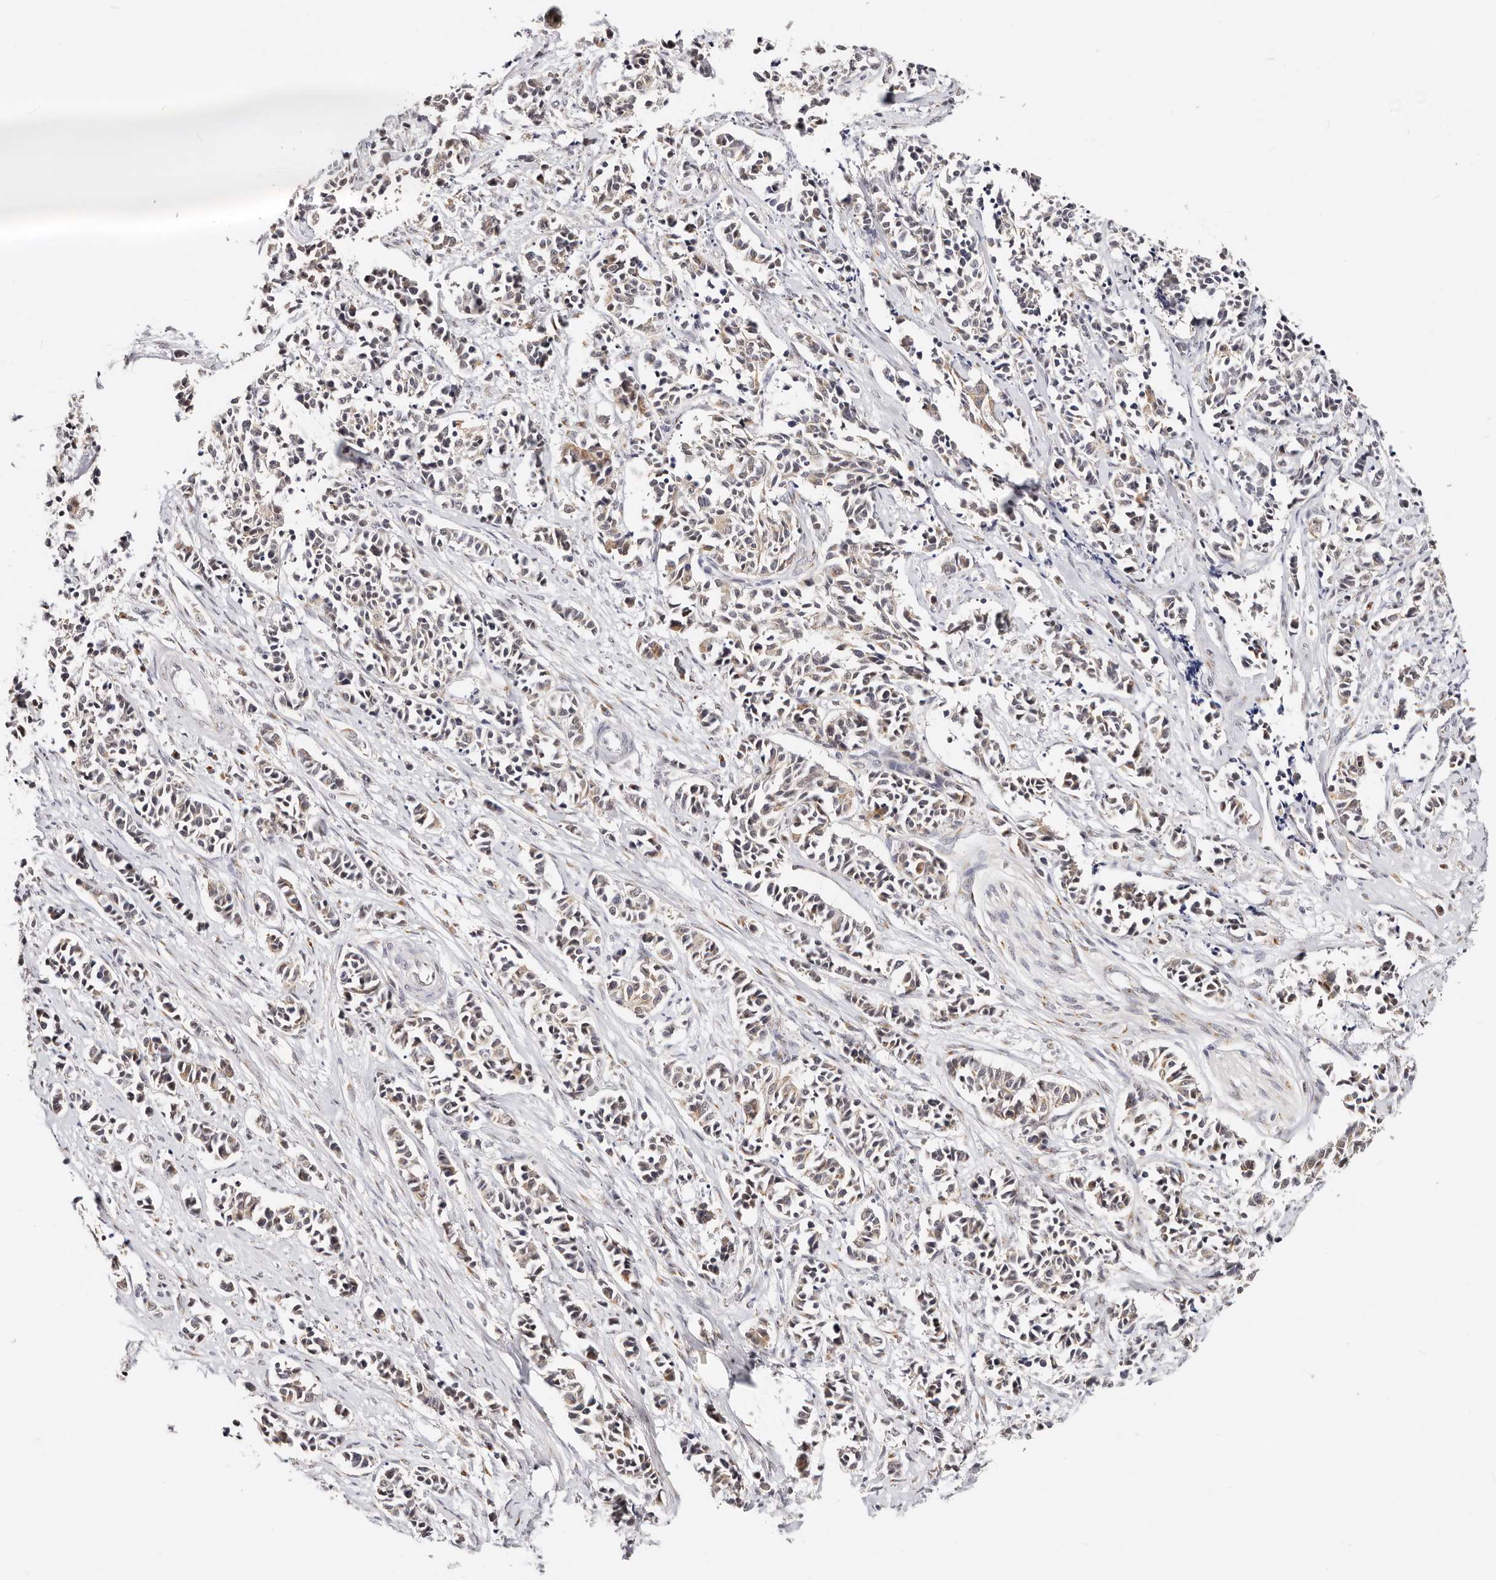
{"staining": {"intensity": "weak", "quantity": ">75%", "location": "cytoplasmic/membranous"}, "tissue": "cervical cancer", "cell_type": "Tumor cells", "image_type": "cancer", "snomed": [{"axis": "morphology", "description": "Normal tissue, NOS"}, {"axis": "morphology", "description": "Squamous cell carcinoma, NOS"}, {"axis": "topography", "description": "Cervix"}], "caption": "Tumor cells exhibit low levels of weak cytoplasmic/membranous positivity in about >75% of cells in human cervical cancer.", "gene": "VIPAS39", "patient": {"sex": "female", "age": 35}}